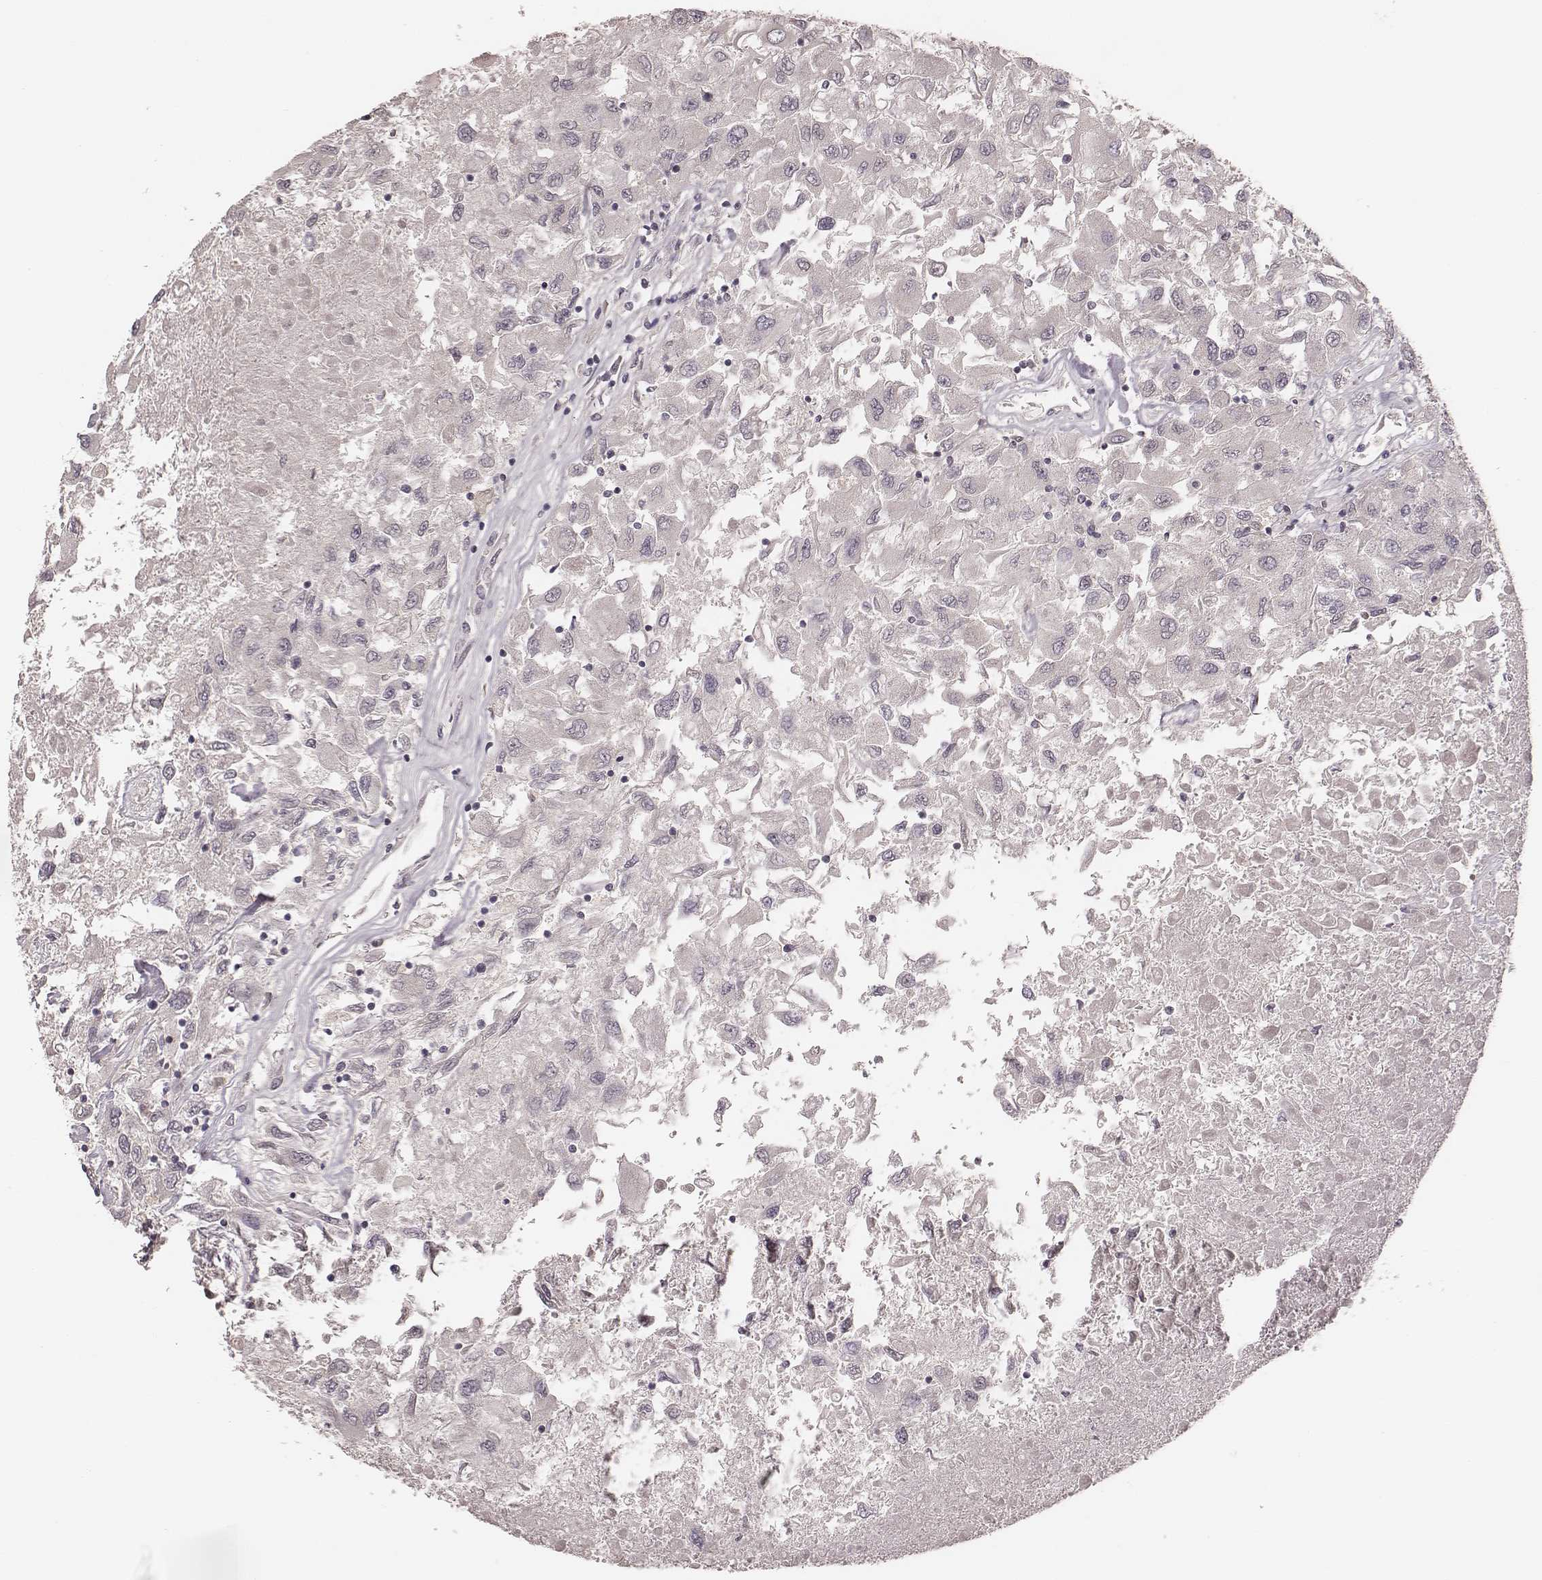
{"staining": {"intensity": "negative", "quantity": "none", "location": "none"}, "tissue": "renal cancer", "cell_type": "Tumor cells", "image_type": "cancer", "snomed": [{"axis": "morphology", "description": "Adenocarcinoma, NOS"}, {"axis": "topography", "description": "Kidney"}], "caption": "Immunohistochemistry of human renal cancer shows no expression in tumor cells.", "gene": "LY6K", "patient": {"sex": "female", "age": 76}}